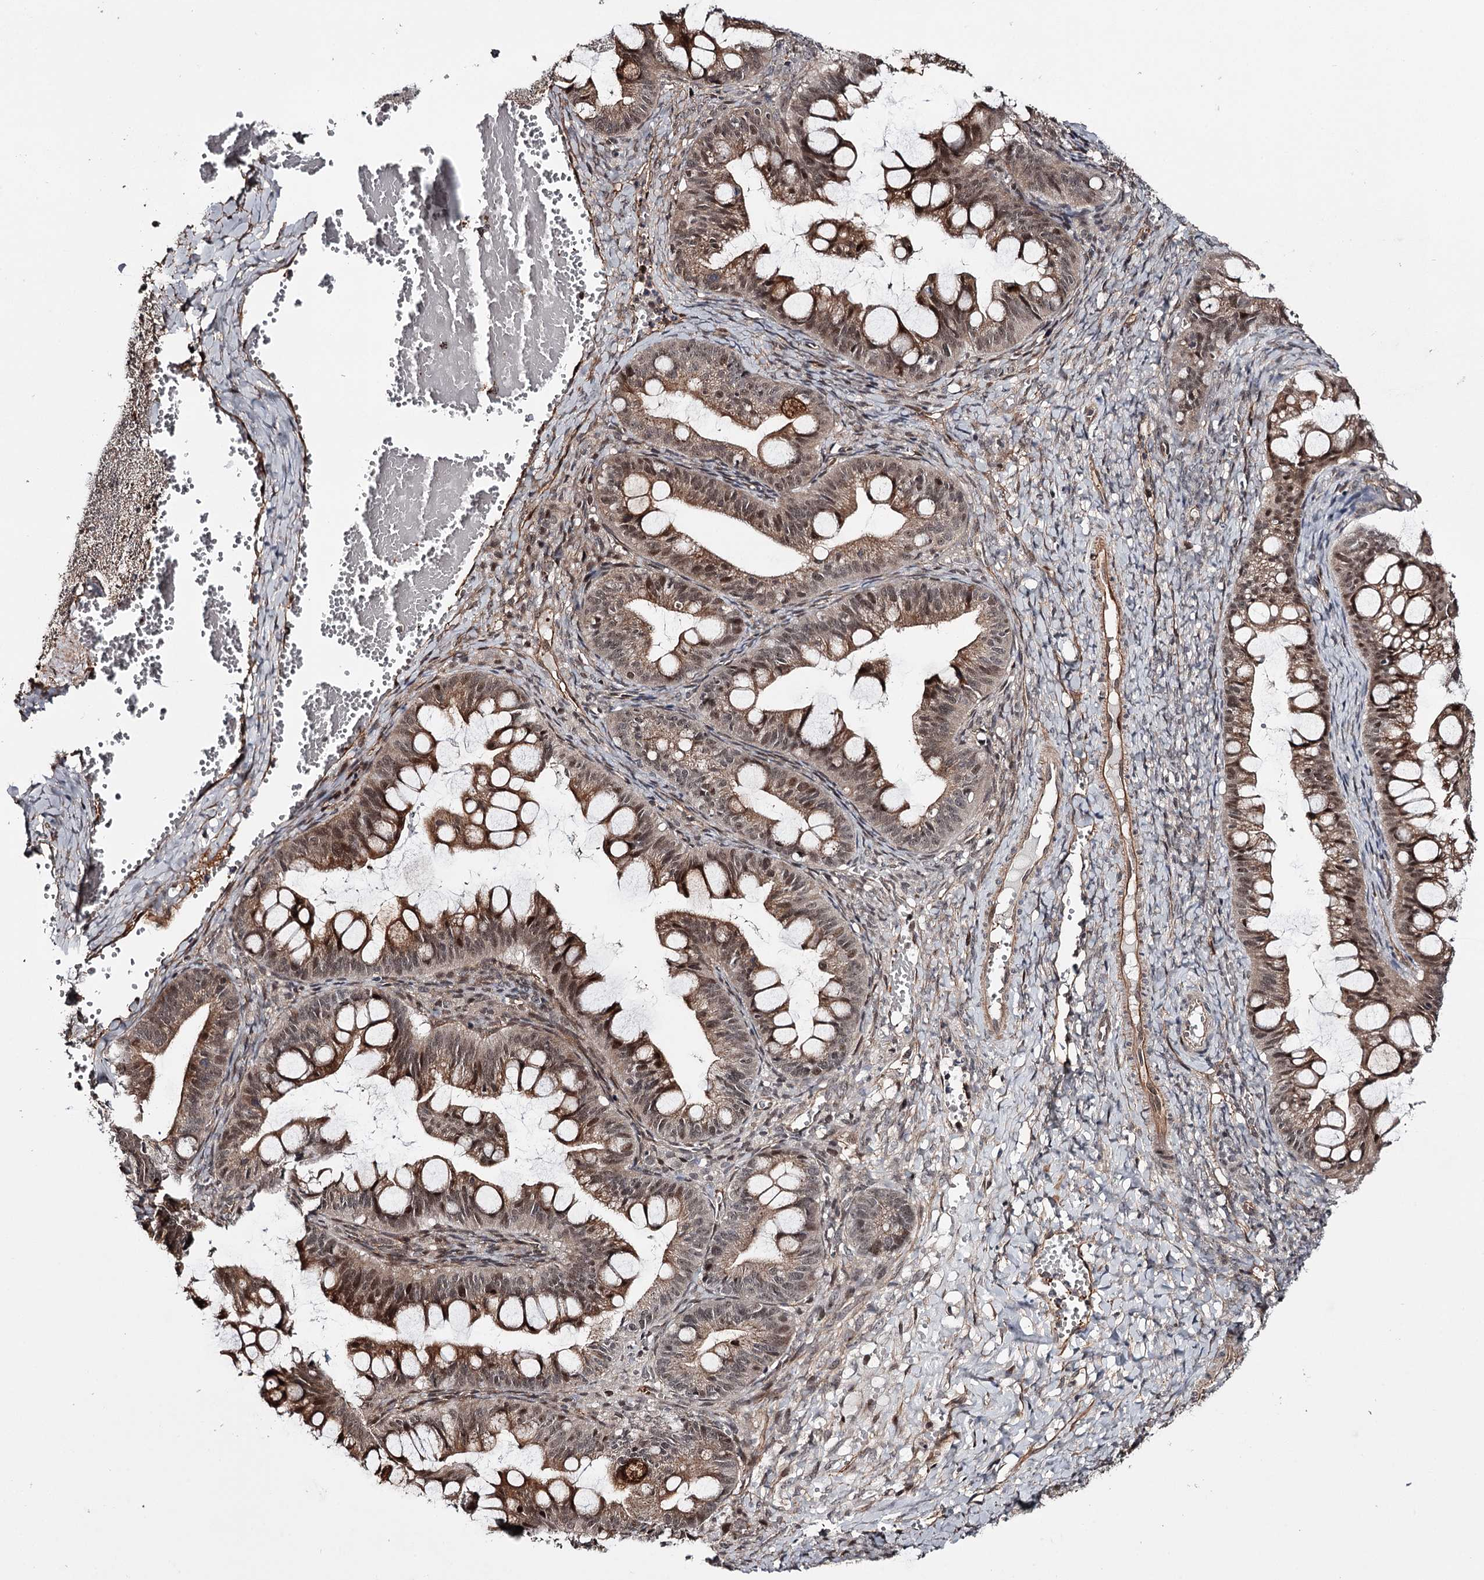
{"staining": {"intensity": "moderate", "quantity": ">75%", "location": "cytoplasmic/membranous,nuclear"}, "tissue": "ovarian cancer", "cell_type": "Tumor cells", "image_type": "cancer", "snomed": [{"axis": "morphology", "description": "Cystadenocarcinoma, mucinous, NOS"}, {"axis": "topography", "description": "Ovary"}], "caption": "Ovarian cancer (mucinous cystadenocarcinoma) stained with IHC demonstrates moderate cytoplasmic/membranous and nuclear expression in about >75% of tumor cells.", "gene": "TTC33", "patient": {"sex": "female", "age": 73}}